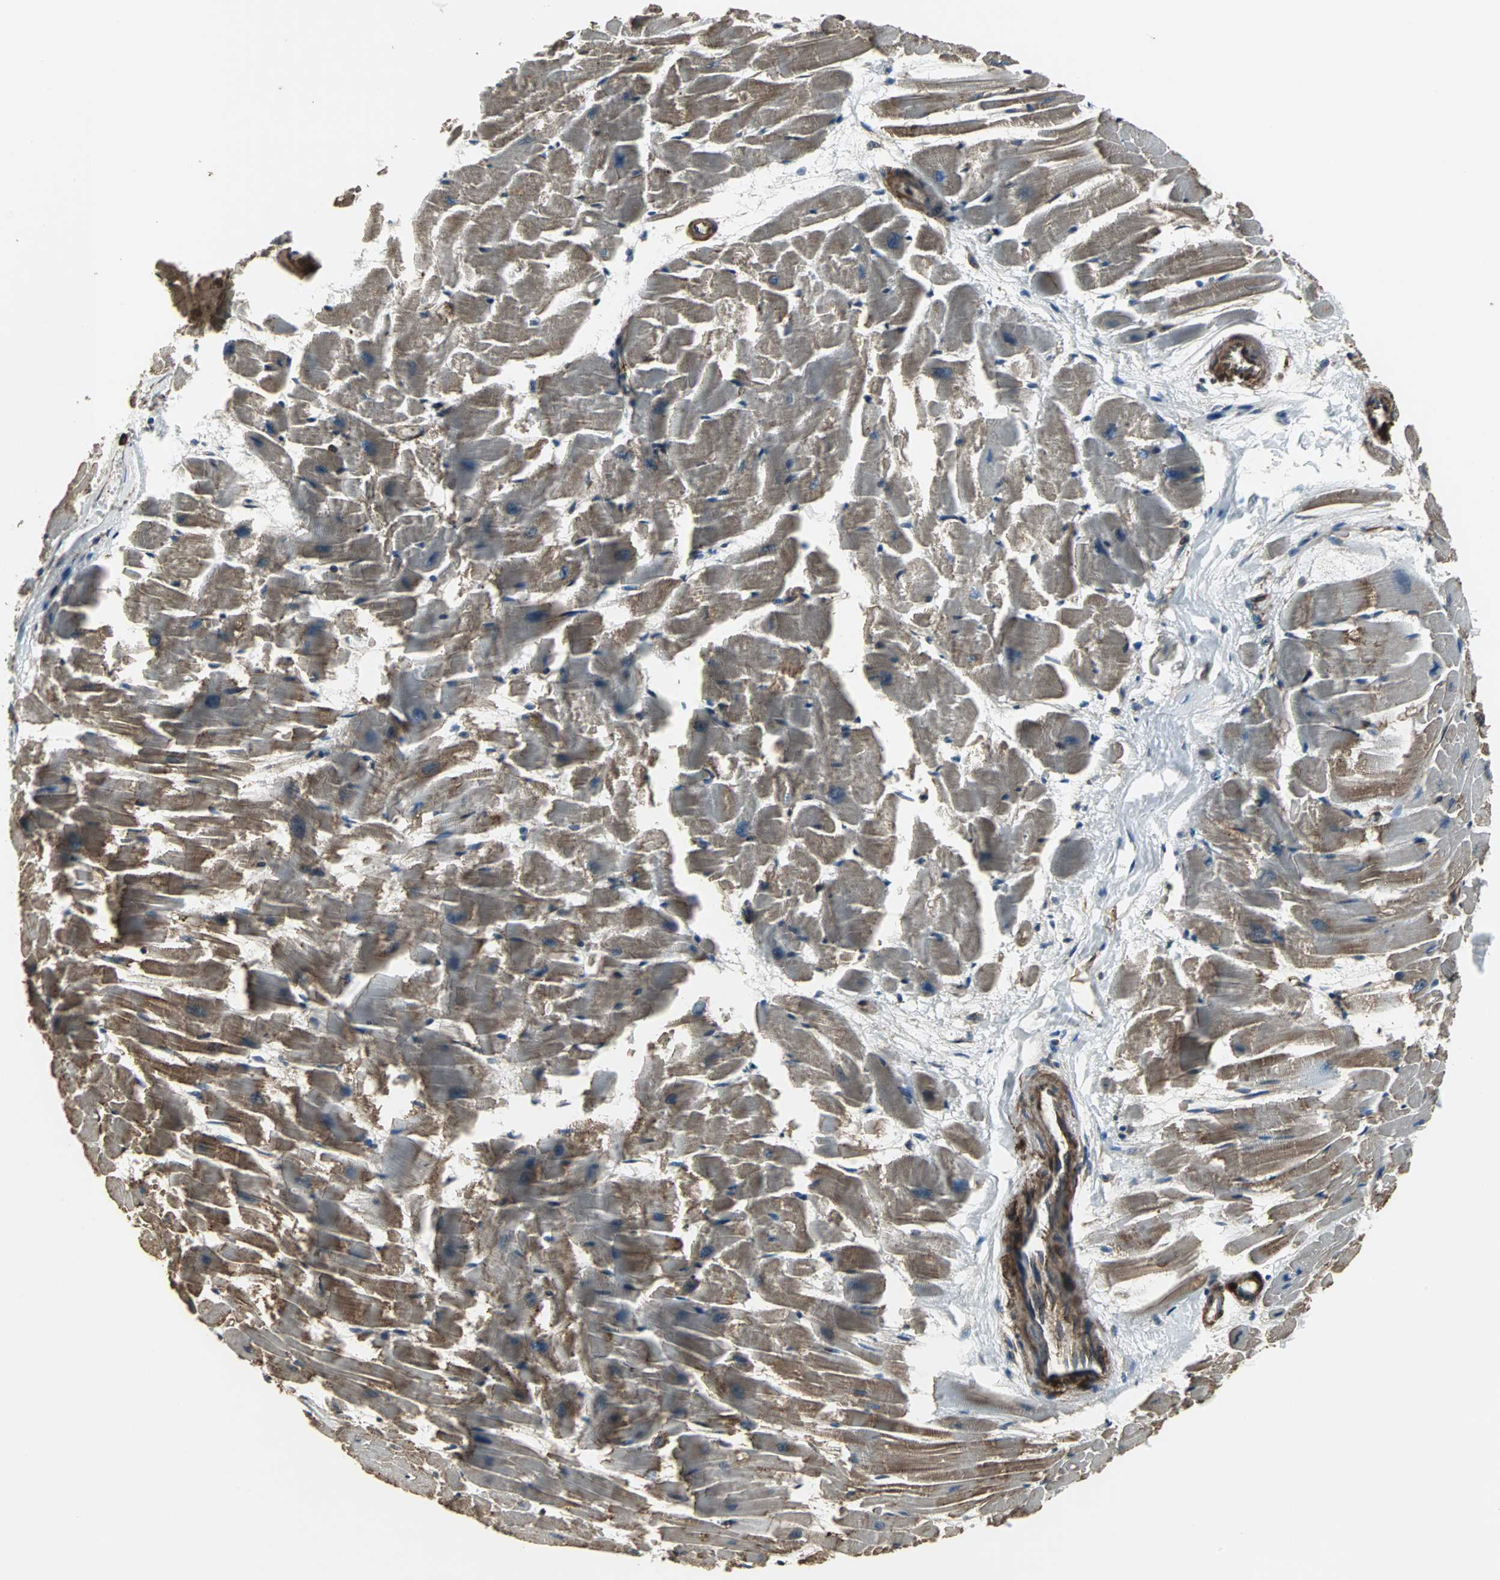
{"staining": {"intensity": "moderate", "quantity": "25%-75%", "location": "cytoplasmic/membranous"}, "tissue": "heart muscle", "cell_type": "Cardiomyocytes", "image_type": "normal", "snomed": [{"axis": "morphology", "description": "Normal tissue, NOS"}, {"axis": "topography", "description": "Heart"}], "caption": "Immunohistochemical staining of unremarkable human heart muscle exhibits moderate cytoplasmic/membranous protein staining in approximately 25%-75% of cardiomyocytes. The protein is shown in brown color, while the nuclei are stained blue.", "gene": "ACTN1", "patient": {"sex": "female", "age": 19}}